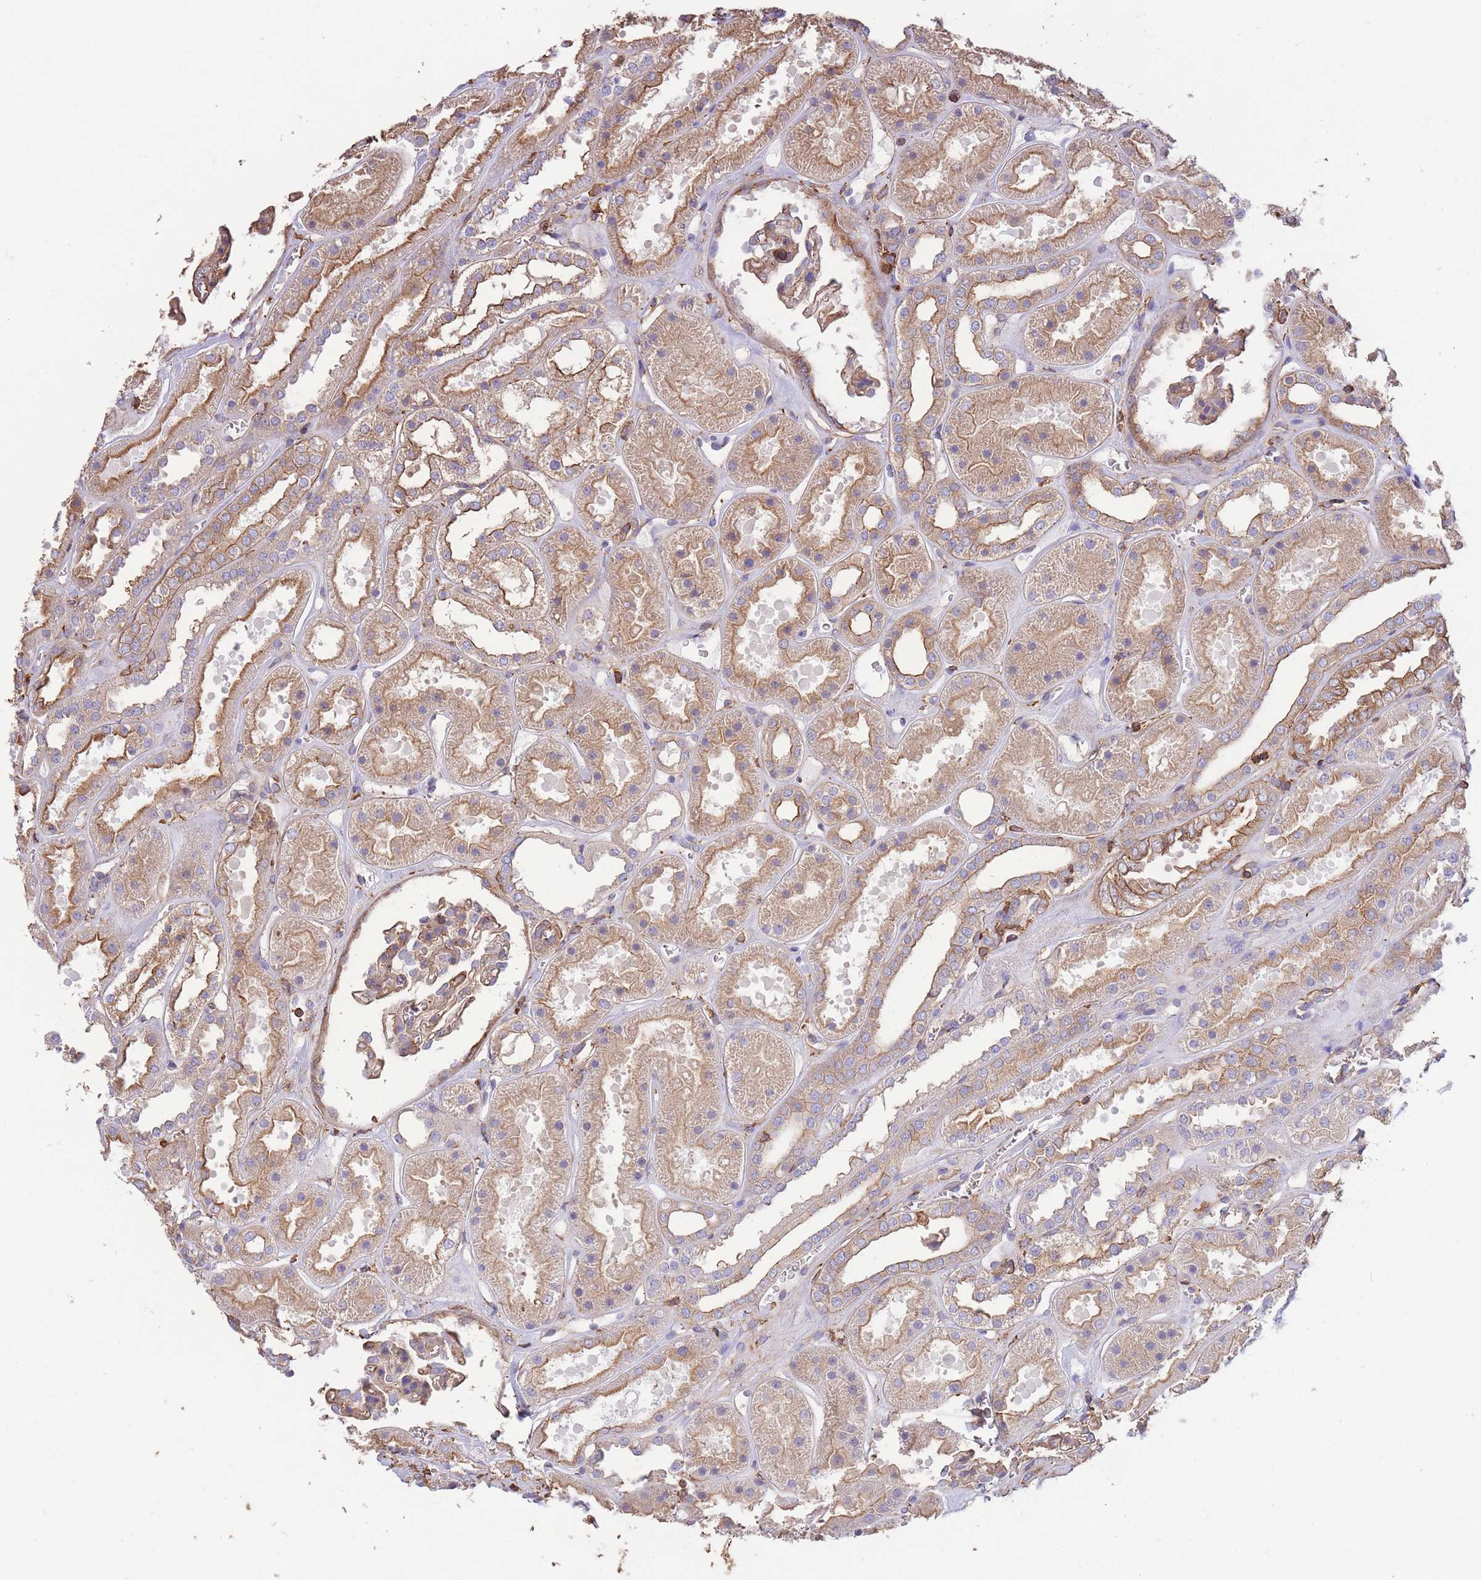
{"staining": {"intensity": "weak", "quantity": "25%-75%", "location": "cytoplasmic/membranous"}, "tissue": "kidney", "cell_type": "Cells in glomeruli", "image_type": "normal", "snomed": [{"axis": "morphology", "description": "Normal tissue, NOS"}, {"axis": "topography", "description": "Kidney"}], "caption": "Protein staining displays weak cytoplasmic/membranous staining in approximately 25%-75% of cells in glomeruli in benign kidney.", "gene": "LRRN4CL", "patient": {"sex": "female", "age": 41}}